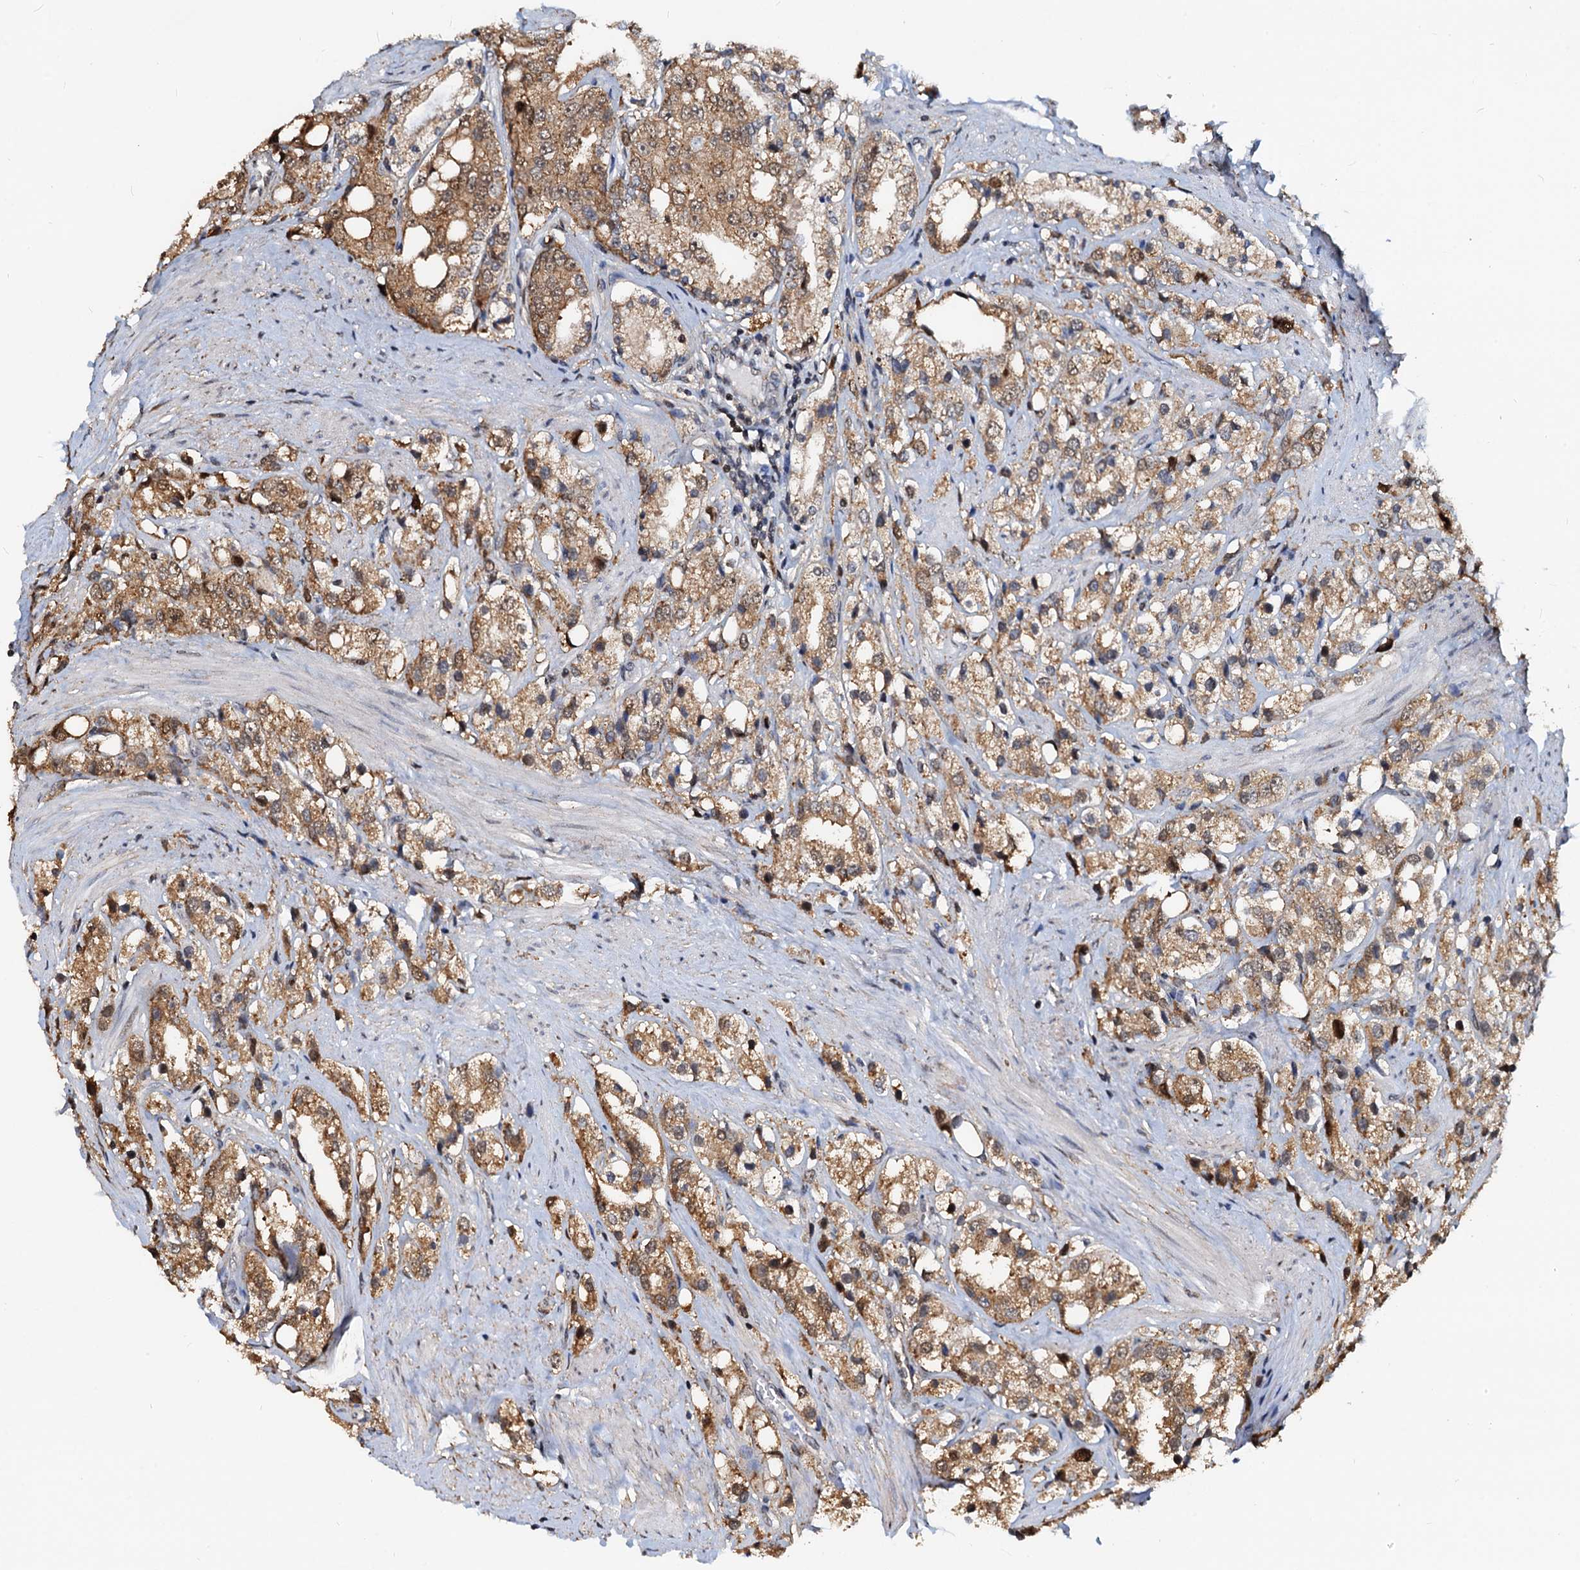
{"staining": {"intensity": "moderate", "quantity": ">75%", "location": "cytoplasmic/membranous,nuclear"}, "tissue": "prostate cancer", "cell_type": "Tumor cells", "image_type": "cancer", "snomed": [{"axis": "morphology", "description": "Adenocarcinoma, NOS"}, {"axis": "topography", "description": "Prostate"}], "caption": "Adenocarcinoma (prostate) was stained to show a protein in brown. There is medium levels of moderate cytoplasmic/membranous and nuclear staining in about >75% of tumor cells. The staining was performed using DAB (3,3'-diaminobenzidine), with brown indicating positive protein expression. Nuclei are stained blue with hematoxylin.", "gene": "PTGES3", "patient": {"sex": "male", "age": 79}}